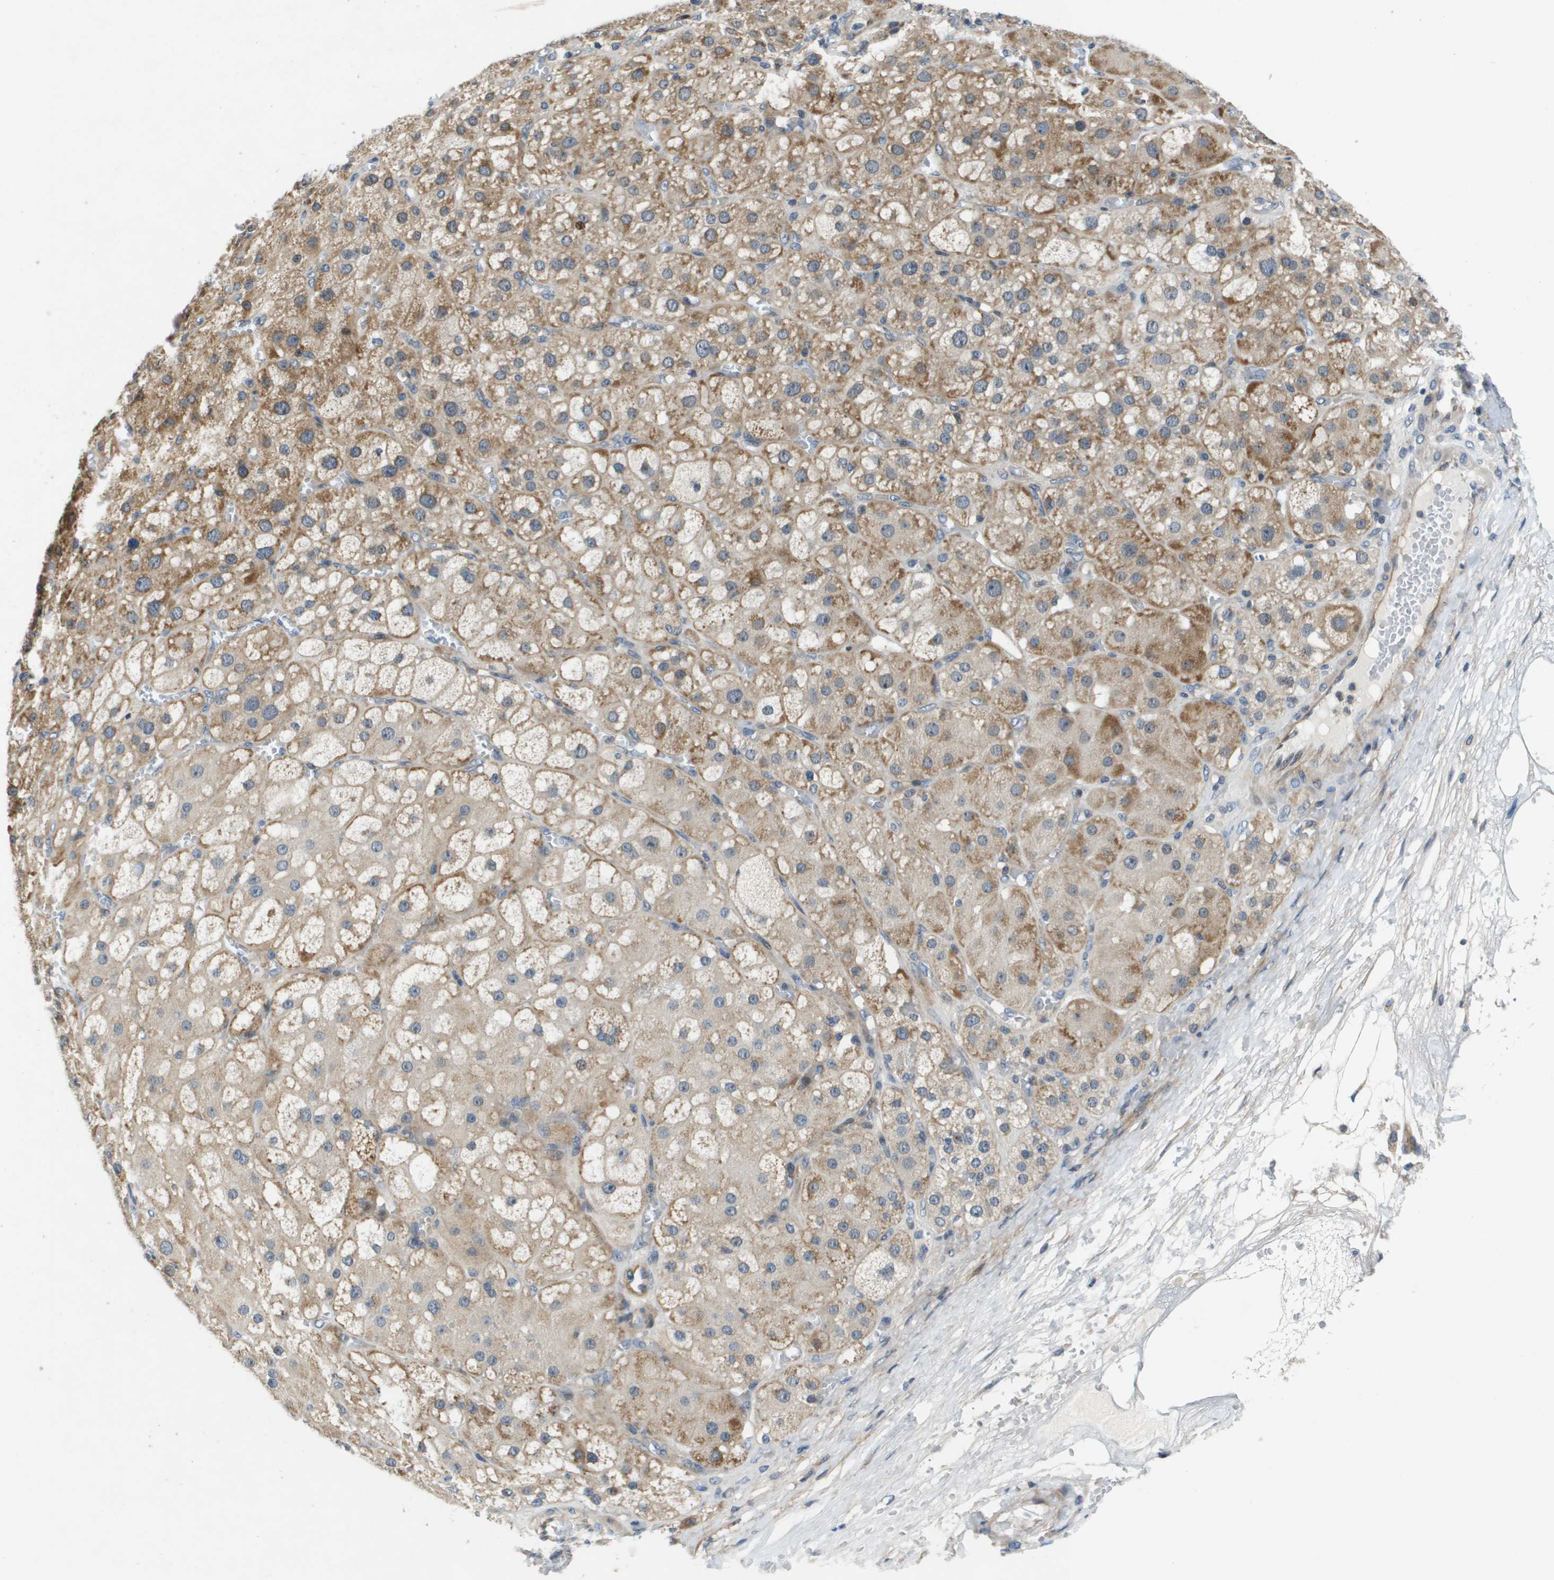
{"staining": {"intensity": "moderate", "quantity": ">75%", "location": "cytoplasmic/membranous,nuclear"}, "tissue": "adrenal gland", "cell_type": "Glandular cells", "image_type": "normal", "snomed": [{"axis": "morphology", "description": "Normal tissue, NOS"}, {"axis": "topography", "description": "Adrenal gland"}], "caption": "Protein staining of normal adrenal gland displays moderate cytoplasmic/membranous,nuclear positivity in approximately >75% of glandular cells.", "gene": "SCN4B", "patient": {"sex": "female", "age": 47}}